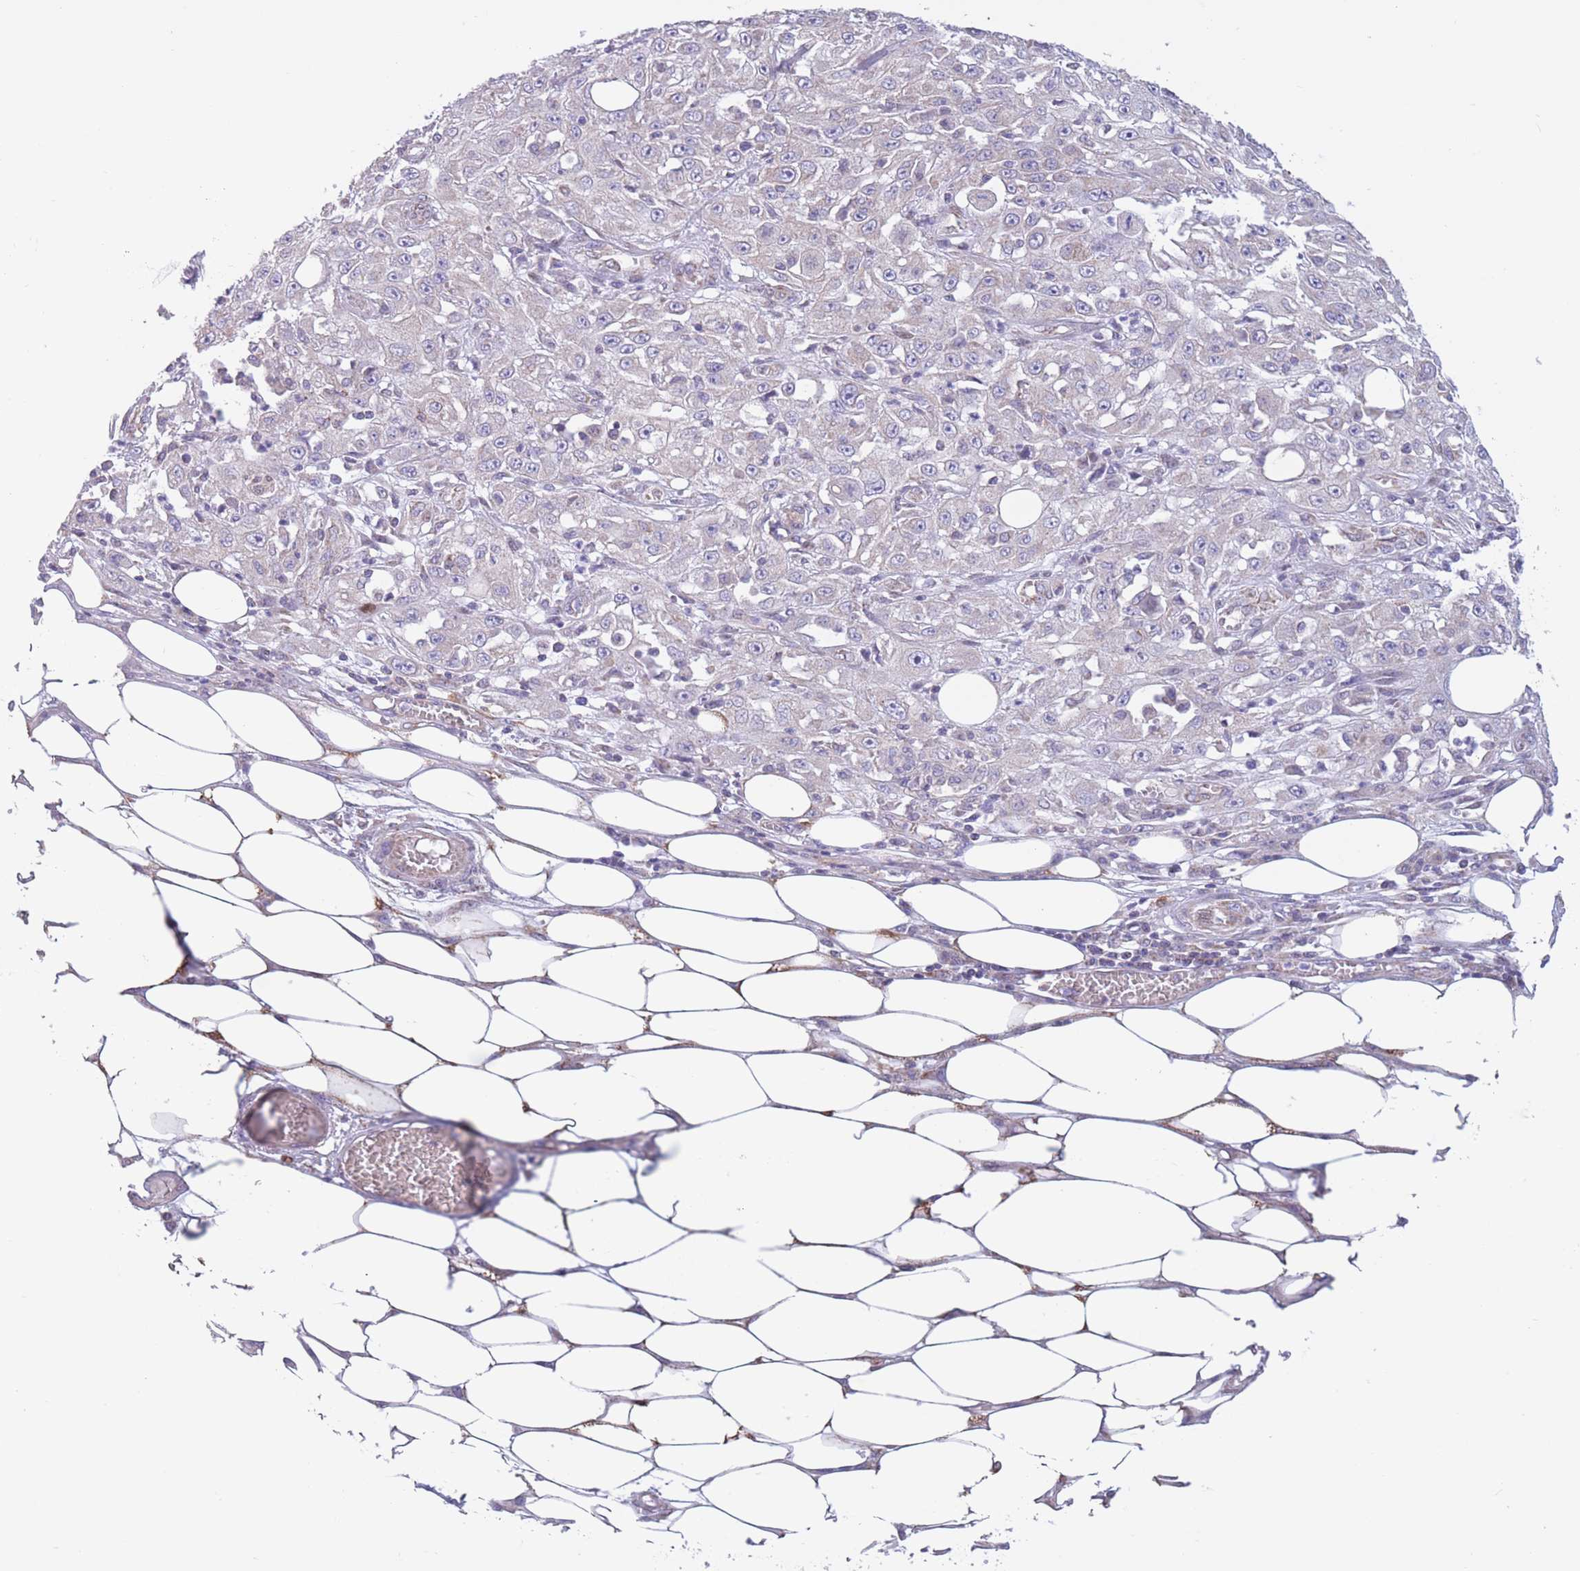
{"staining": {"intensity": "negative", "quantity": "none", "location": "none"}, "tissue": "skin cancer", "cell_type": "Tumor cells", "image_type": "cancer", "snomed": [{"axis": "morphology", "description": "Squamous cell carcinoma, NOS"}, {"axis": "morphology", "description": "Squamous cell carcinoma, metastatic, NOS"}, {"axis": "topography", "description": "Skin"}, {"axis": "topography", "description": "Lymph node"}], "caption": "Immunohistochemistry (IHC) image of neoplastic tissue: skin cancer (metastatic squamous cell carcinoma) stained with DAB shows no significant protein expression in tumor cells.", "gene": "PDHA1", "patient": {"sex": "male", "age": 75}}